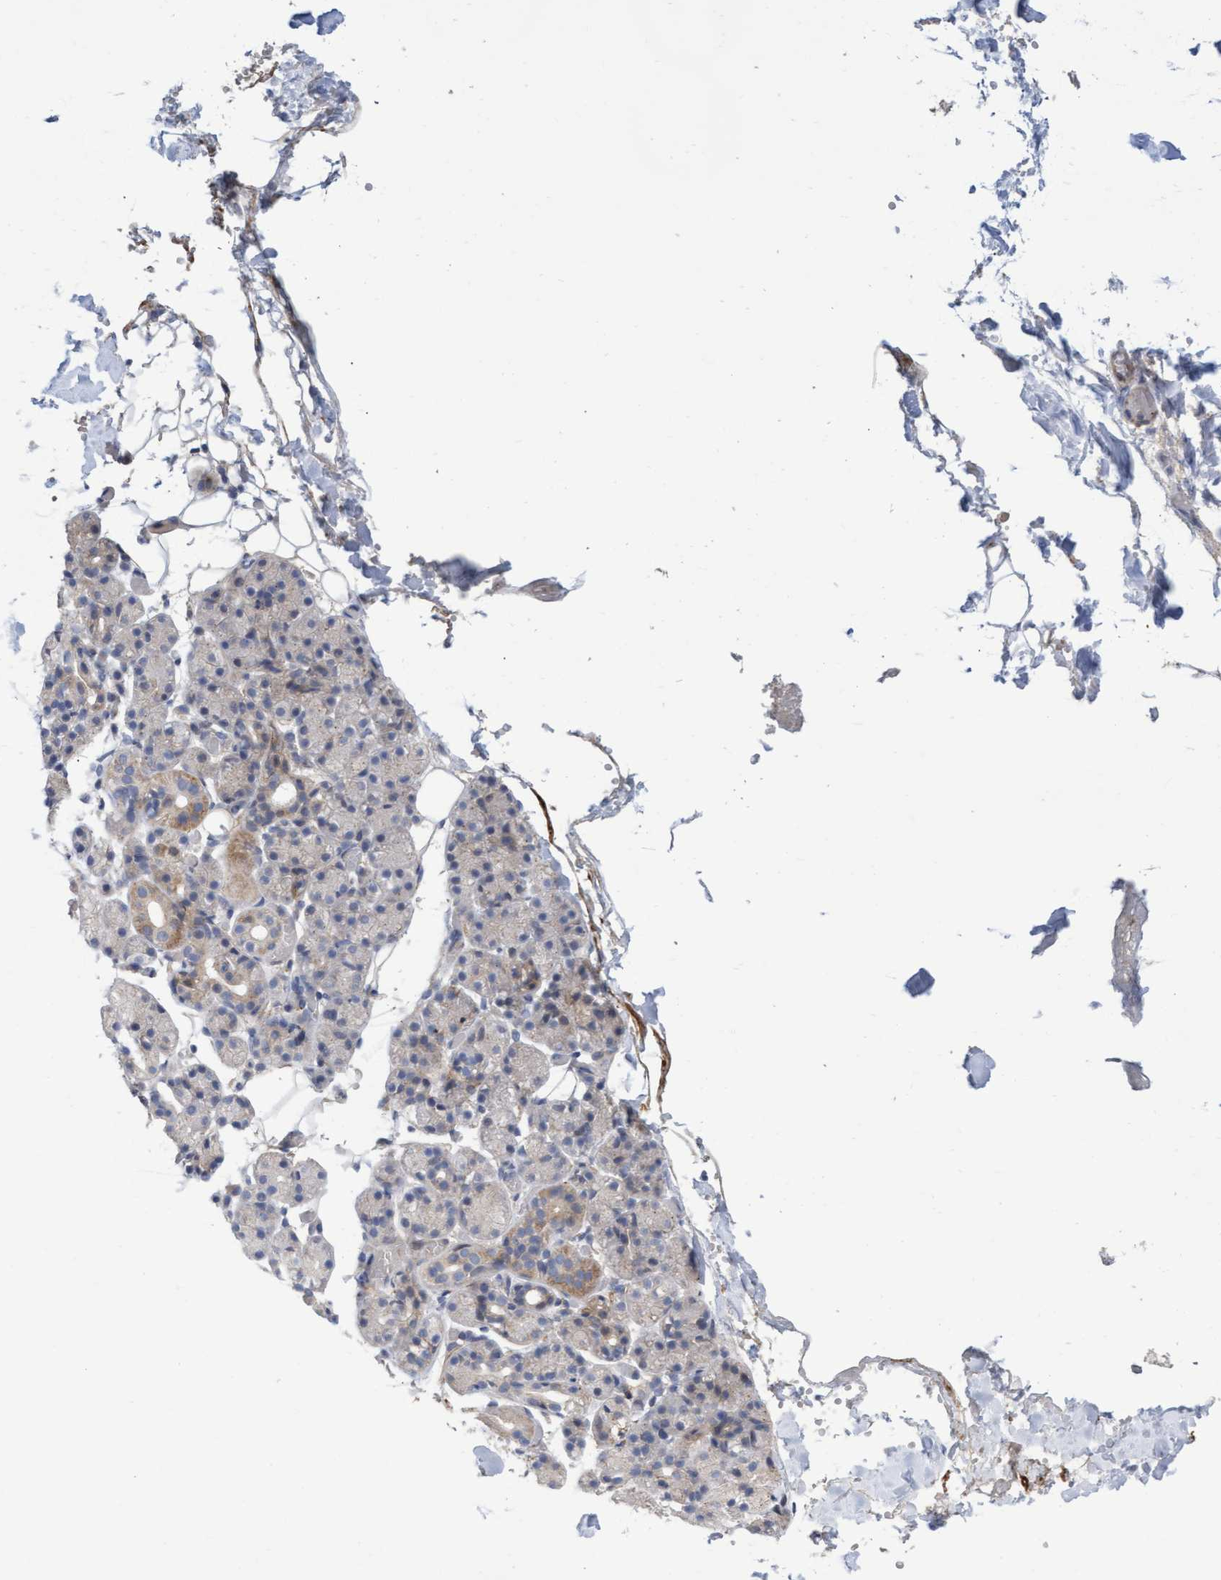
{"staining": {"intensity": "moderate", "quantity": "<25%", "location": "cytoplasmic/membranous"}, "tissue": "salivary gland", "cell_type": "Glandular cells", "image_type": "normal", "snomed": [{"axis": "morphology", "description": "Normal tissue, NOS"}, {"axis": "topography", "description": "Salivary gland"}], "caption": "This micrograph shows immunohistochemistry staining of benign salivary gland, with low moderate cytoplasmic/membranous staining in about <25% of glandular cells.", "gene": "ABCF2", "patient": {"sex": "male", "age": 63}}